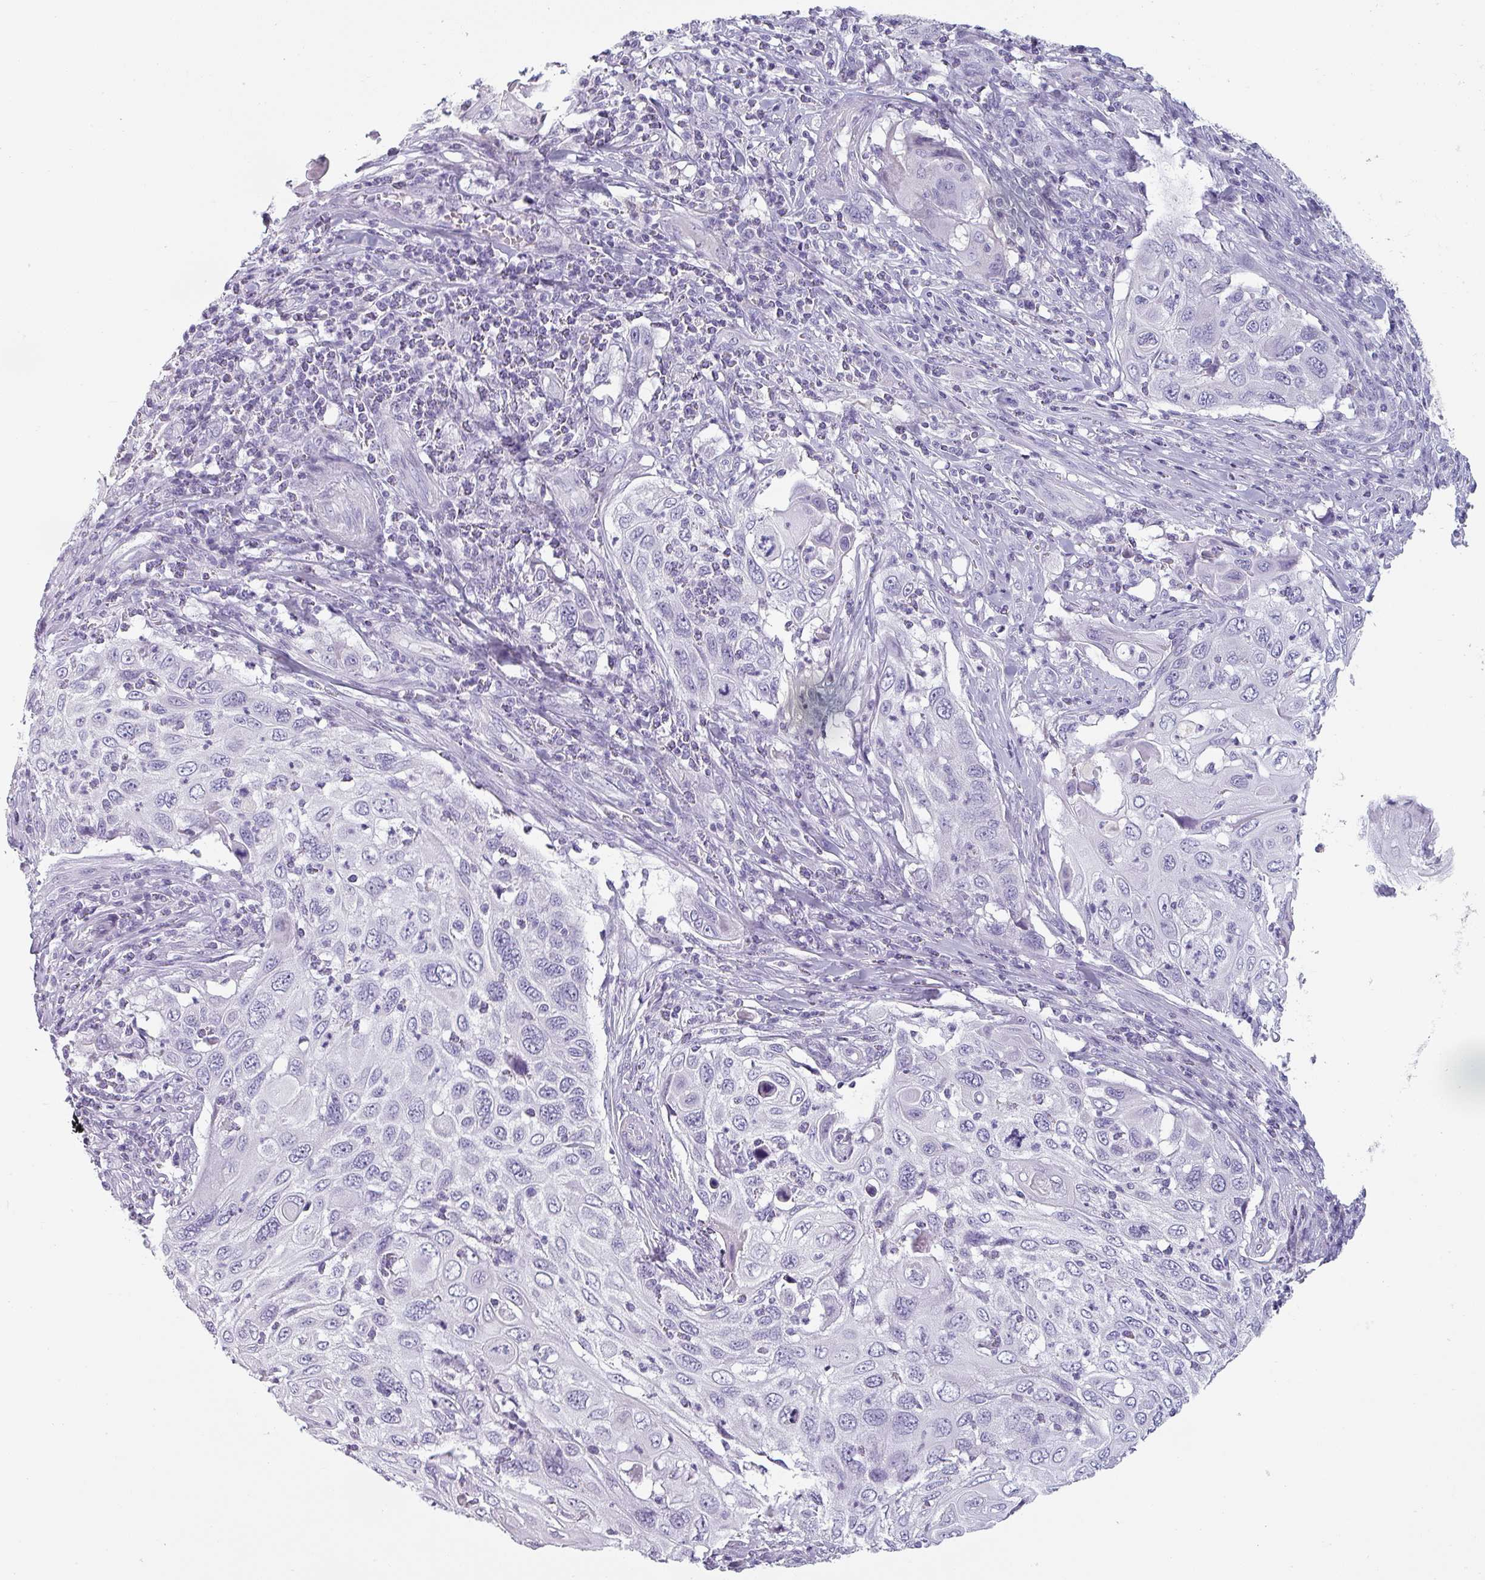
{"staining": {"intensity": "negative", "quantity": "none", "location": "none"}, "tissue": "cervical cancer", "cell_type": "Tumor cells", "image_type": "cancer", "snomed": [{"axis": "morphology", "description": "Squamous cell carcinoma, NOS"}, {"axis": "topography", "description": "Cervix"}], "caption": "Cervical cancer (squamous cell carcinoma) was stained to show a protein in brown. There is no significant staining in tumor cells.", "gene": "SFTPA1", "patient": {"sex": "female", "age": 70}}